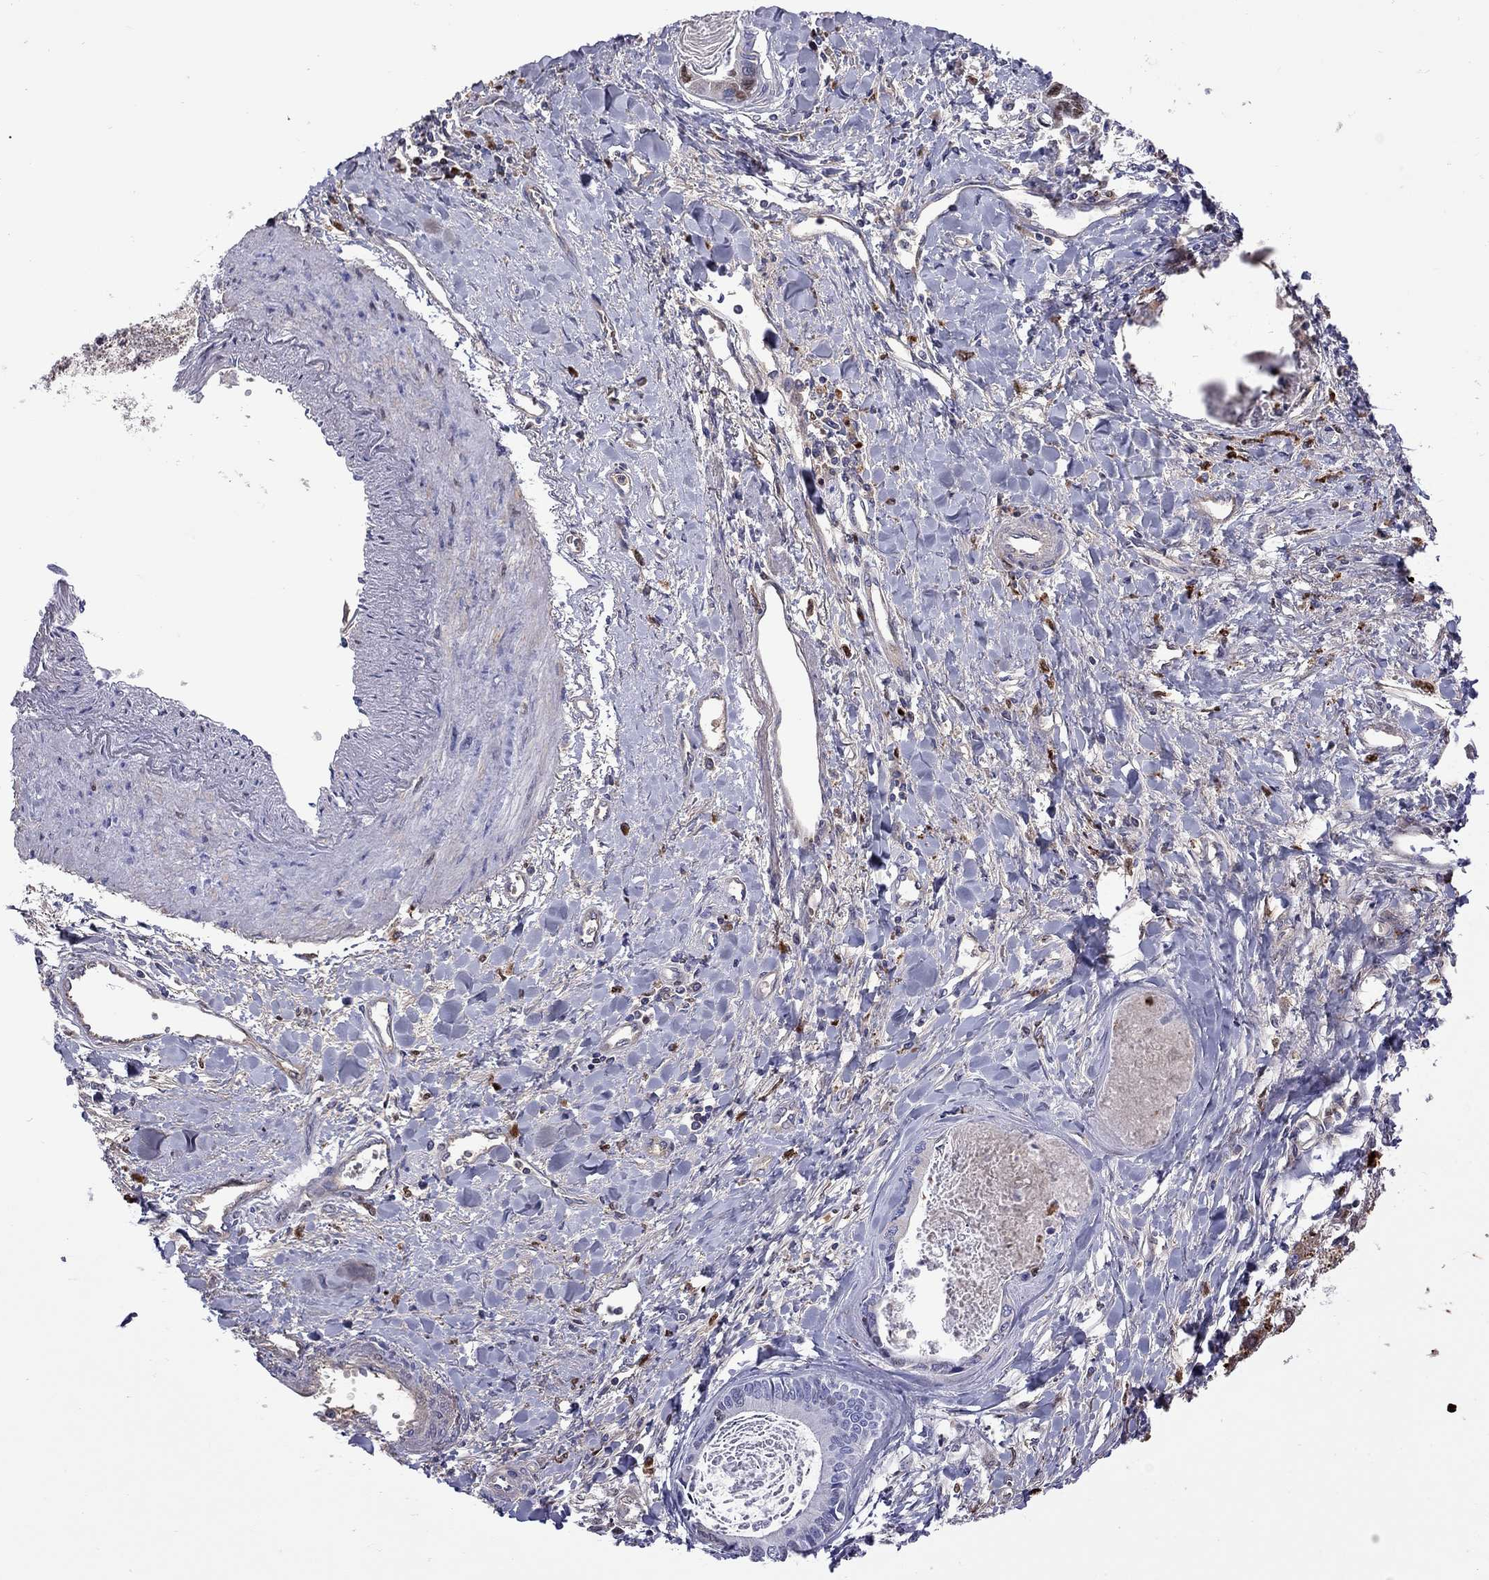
{"staining": {"intensity": "negative", "quantity": "none", "location": "none"}, "tissue": "liver cancer", "cell_type": "Tumor cells", "image_type": "cancer", "snomed": [{"axis": "morphology", "description": "Cholangiocarcinoma"}, {"axis": "topography", "description": "Liver"}], "caption": "This is a micrograph of IHC staining of liver cancer, which shows no expression in tumor cells.", "gene": "SERPINA3", "patient": {"sex": "male", "age": 66}}